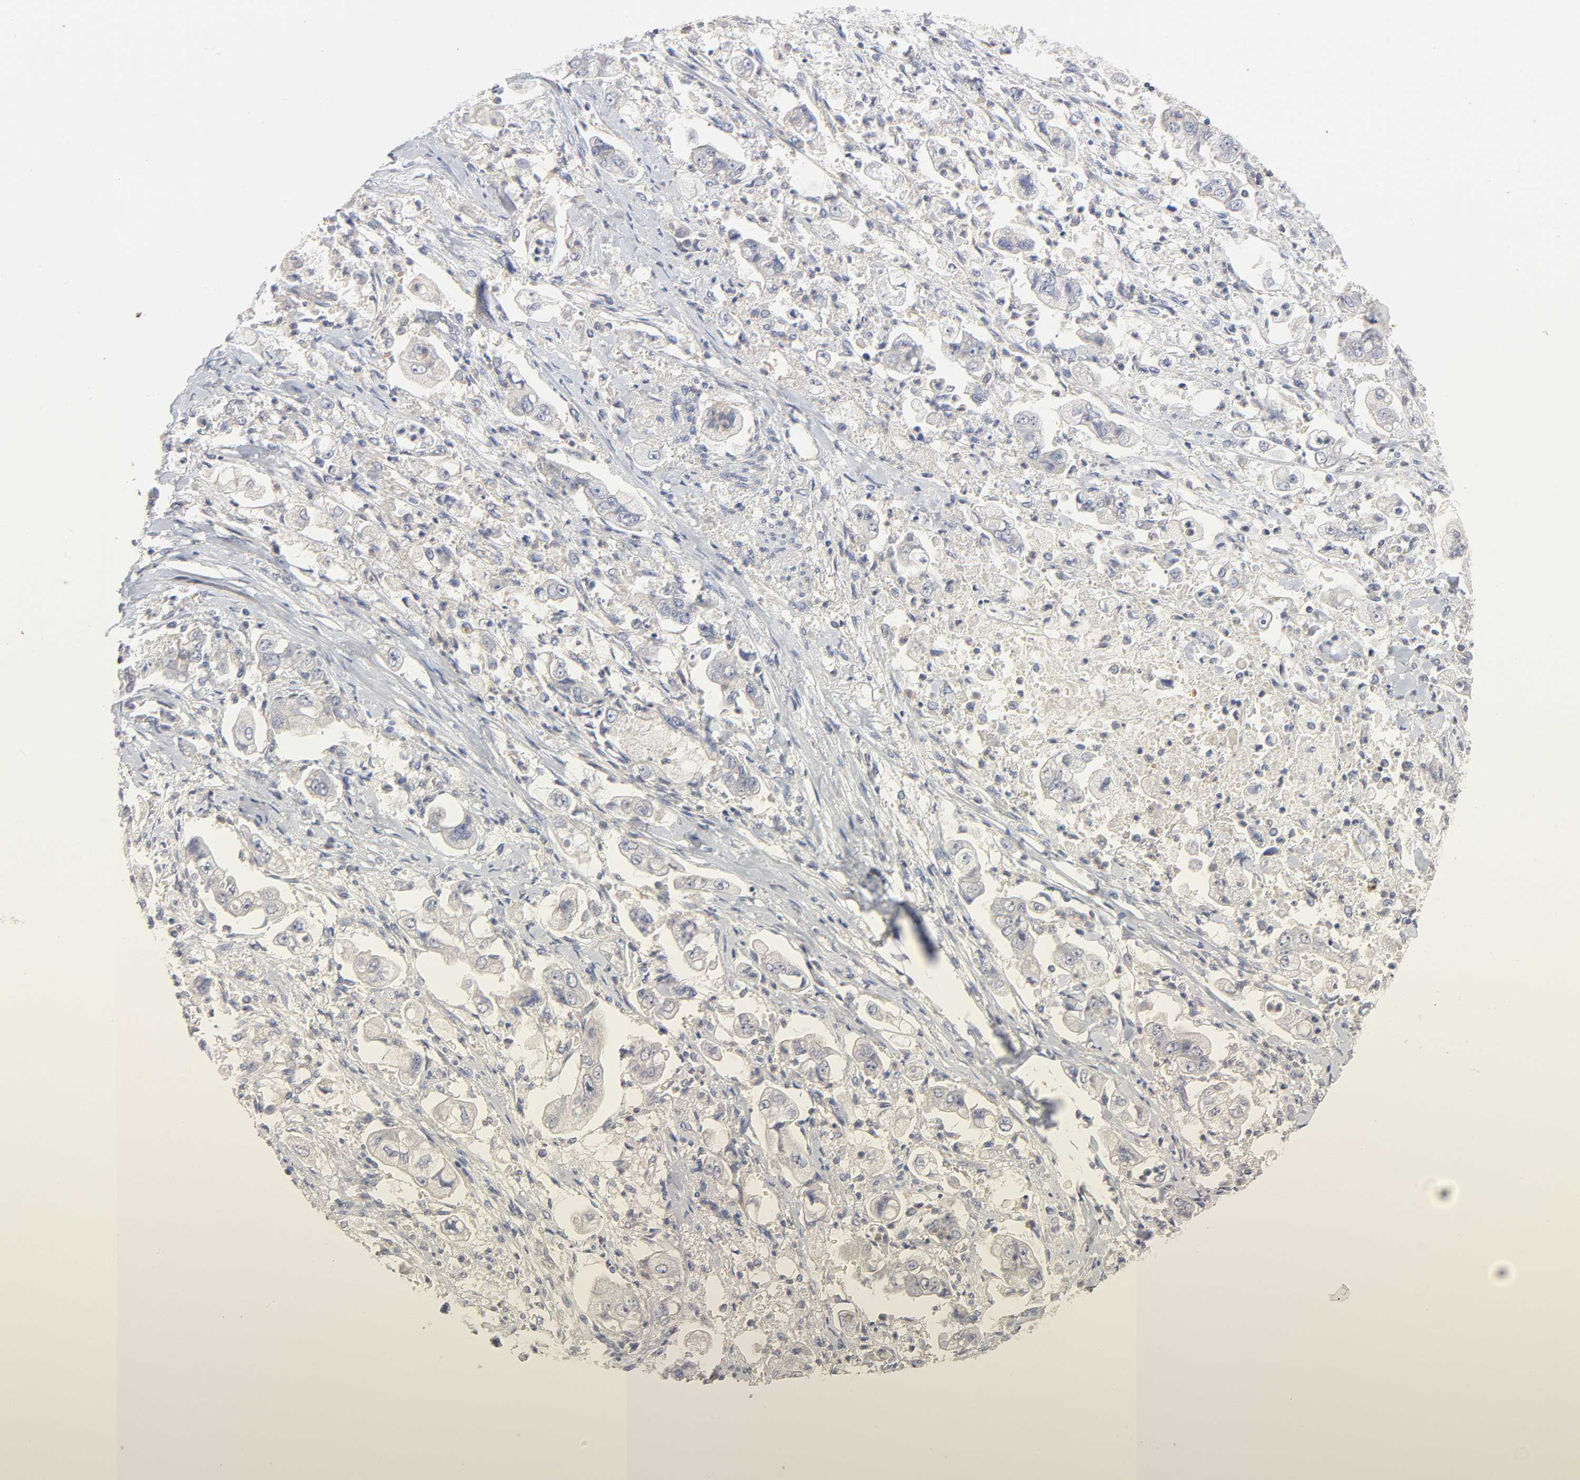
{"staining": {"intensity": "negative", "quantity": "none", "location": "none"}, "tissue": "stomach cancer", "cell_type": "Tumor cells", "image_type": "cancer", "snomed": [{"axis": "morphology", "description": "Adenocarcinoma, NOS"}, {"axis": "topography", "description": "Stomach"}], "caption": "This is an immunohistochemistry (IHC) image of stomach cancer. There is no staining in tumor cells.", "gene": "ROCK1", "patient": {"sex": "male", "age": 62}}